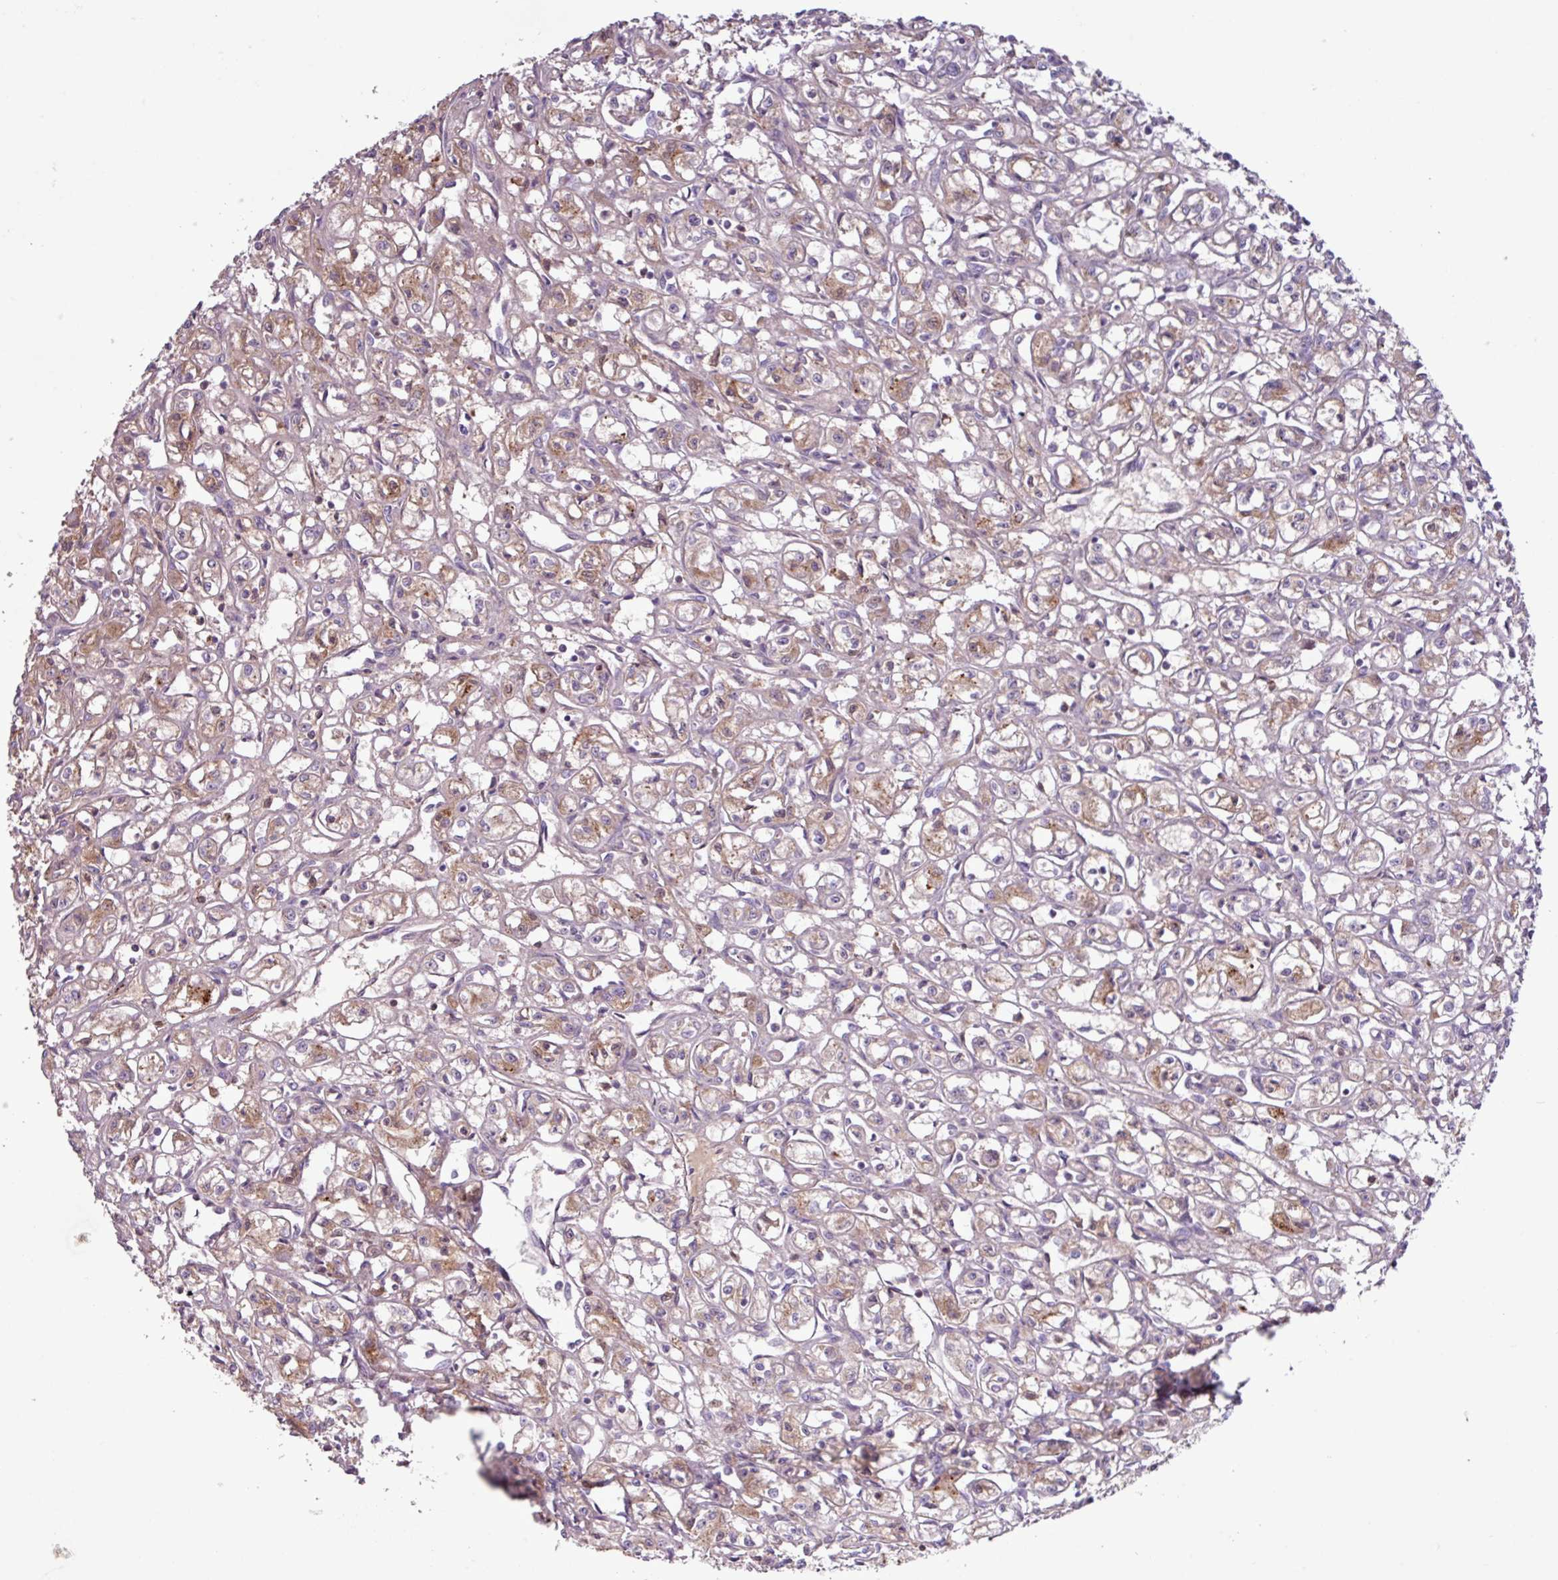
{"staining": {"intensity": "weak", "quantity": ">75%", "location": "cytoplasmic/membranous"}, "tissue": "renal cancer", "cell_type": "Tumor cells", "image_type": "cancer", "snomed": [{"axis": "morphology", "description": "Adenocarcinoma, NOS"}, {"axis": "topography", "description": "Kidney"}], "caption": "Immunohistochemistry of human renal cancer (adenocarcinoma) reveals low levels of weak cytoplasmic/membranous expression in approximately >75% of tumor cells.", "gene": "C4B", "patient": {"sex": "male", "age": 56}}